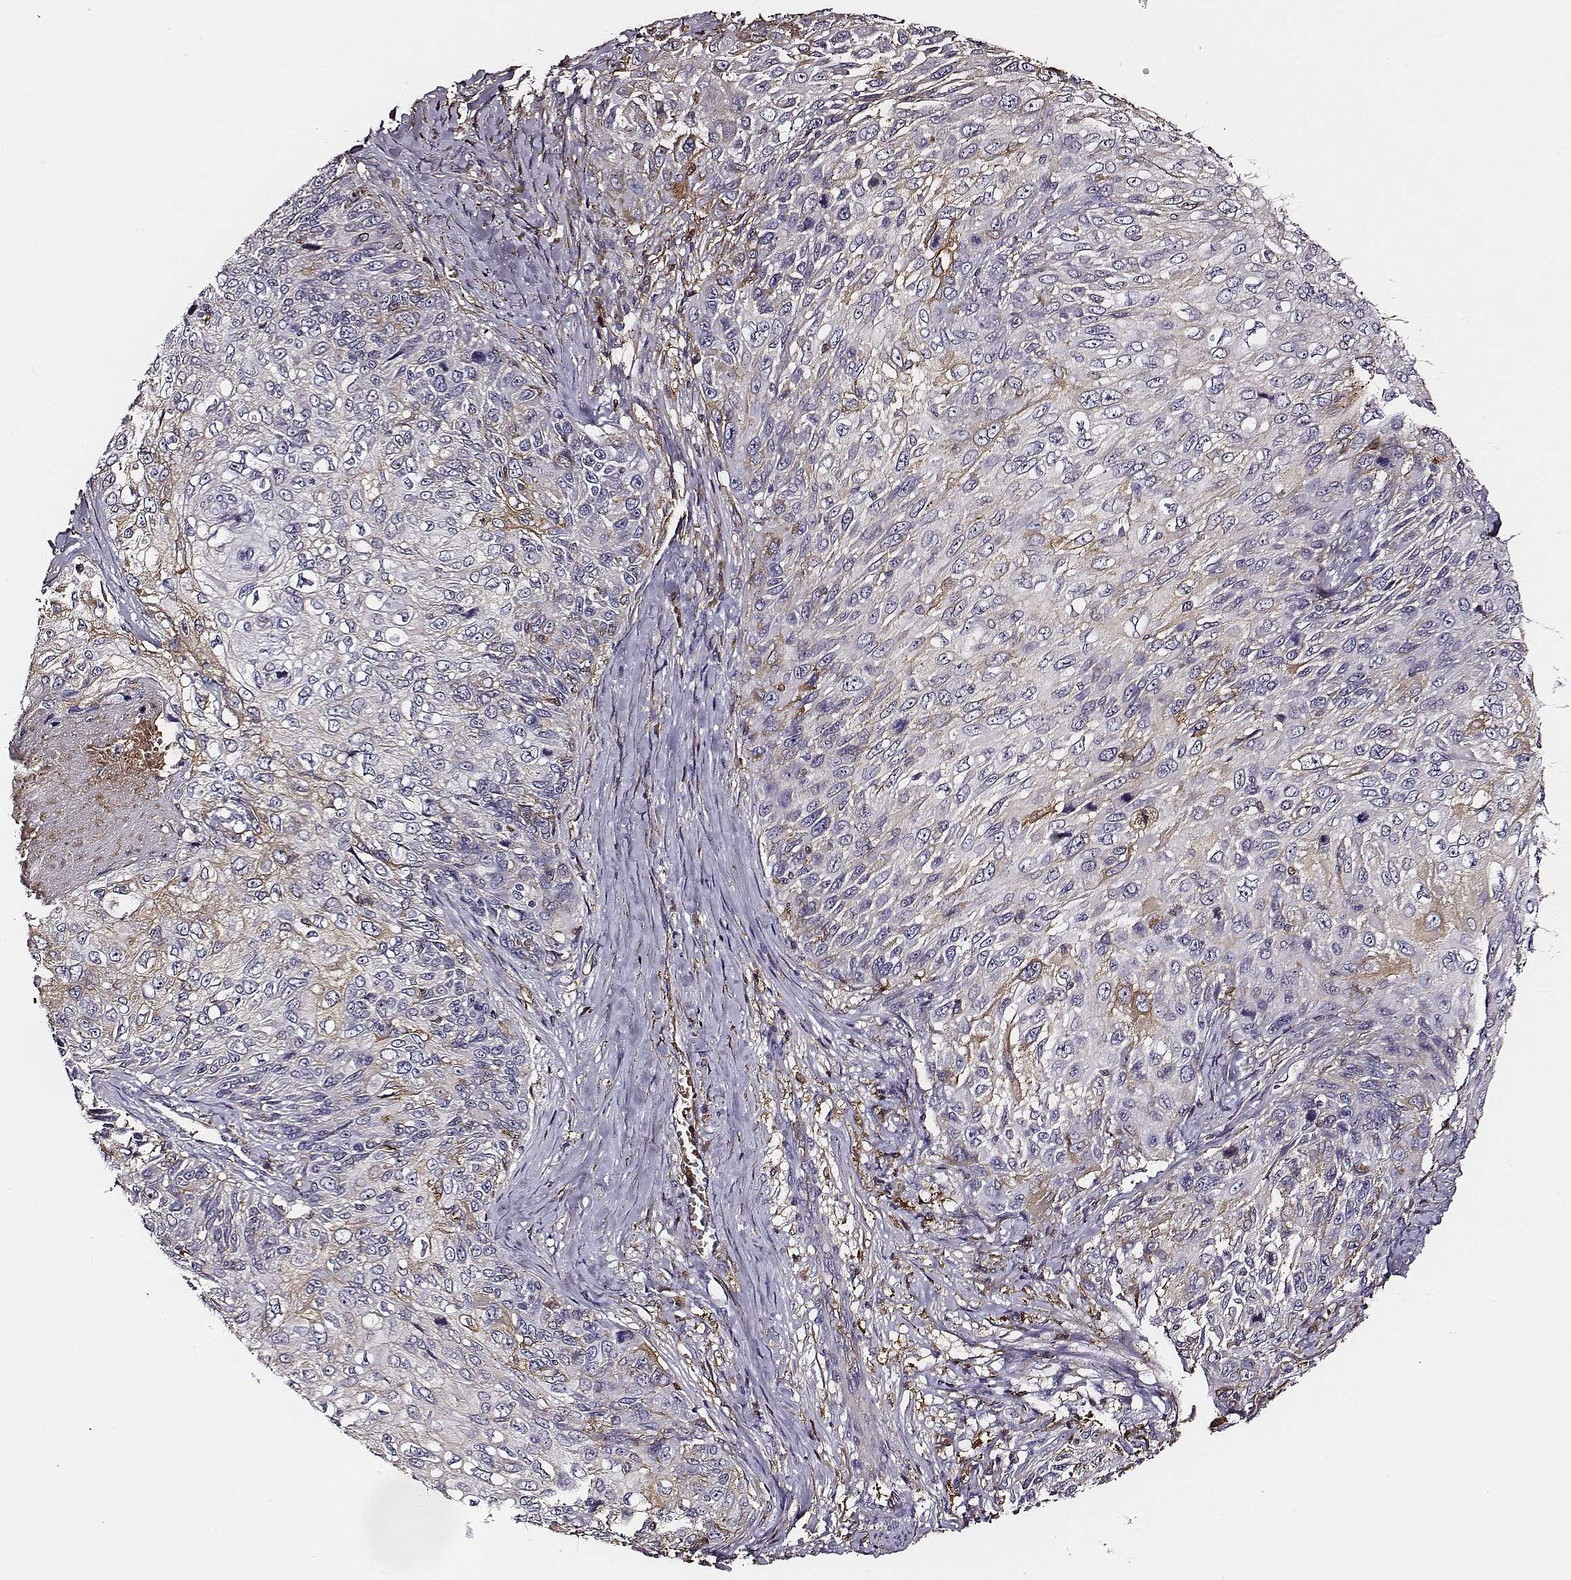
{"staining": {"intensity": "weak", "quantity": "<25%", "location": "cytoplasmic/membranous"}, "tissue": "skin cancer", "cell_type": "Tumor cells", "image_type": "cancer", "snomed": [{"axis": "morphology", "description": "Squamous cell carcinoma, NOS"}, {"axis": "topography", "description": "Skin"}], "caption": "IHC image of skin cancer (squamous cell carcinoma) stained for a protein (brown), which exhibits no positivity in tumor cells.", "gene": "TF", "patient": {"sex": "male", "age": 92}}